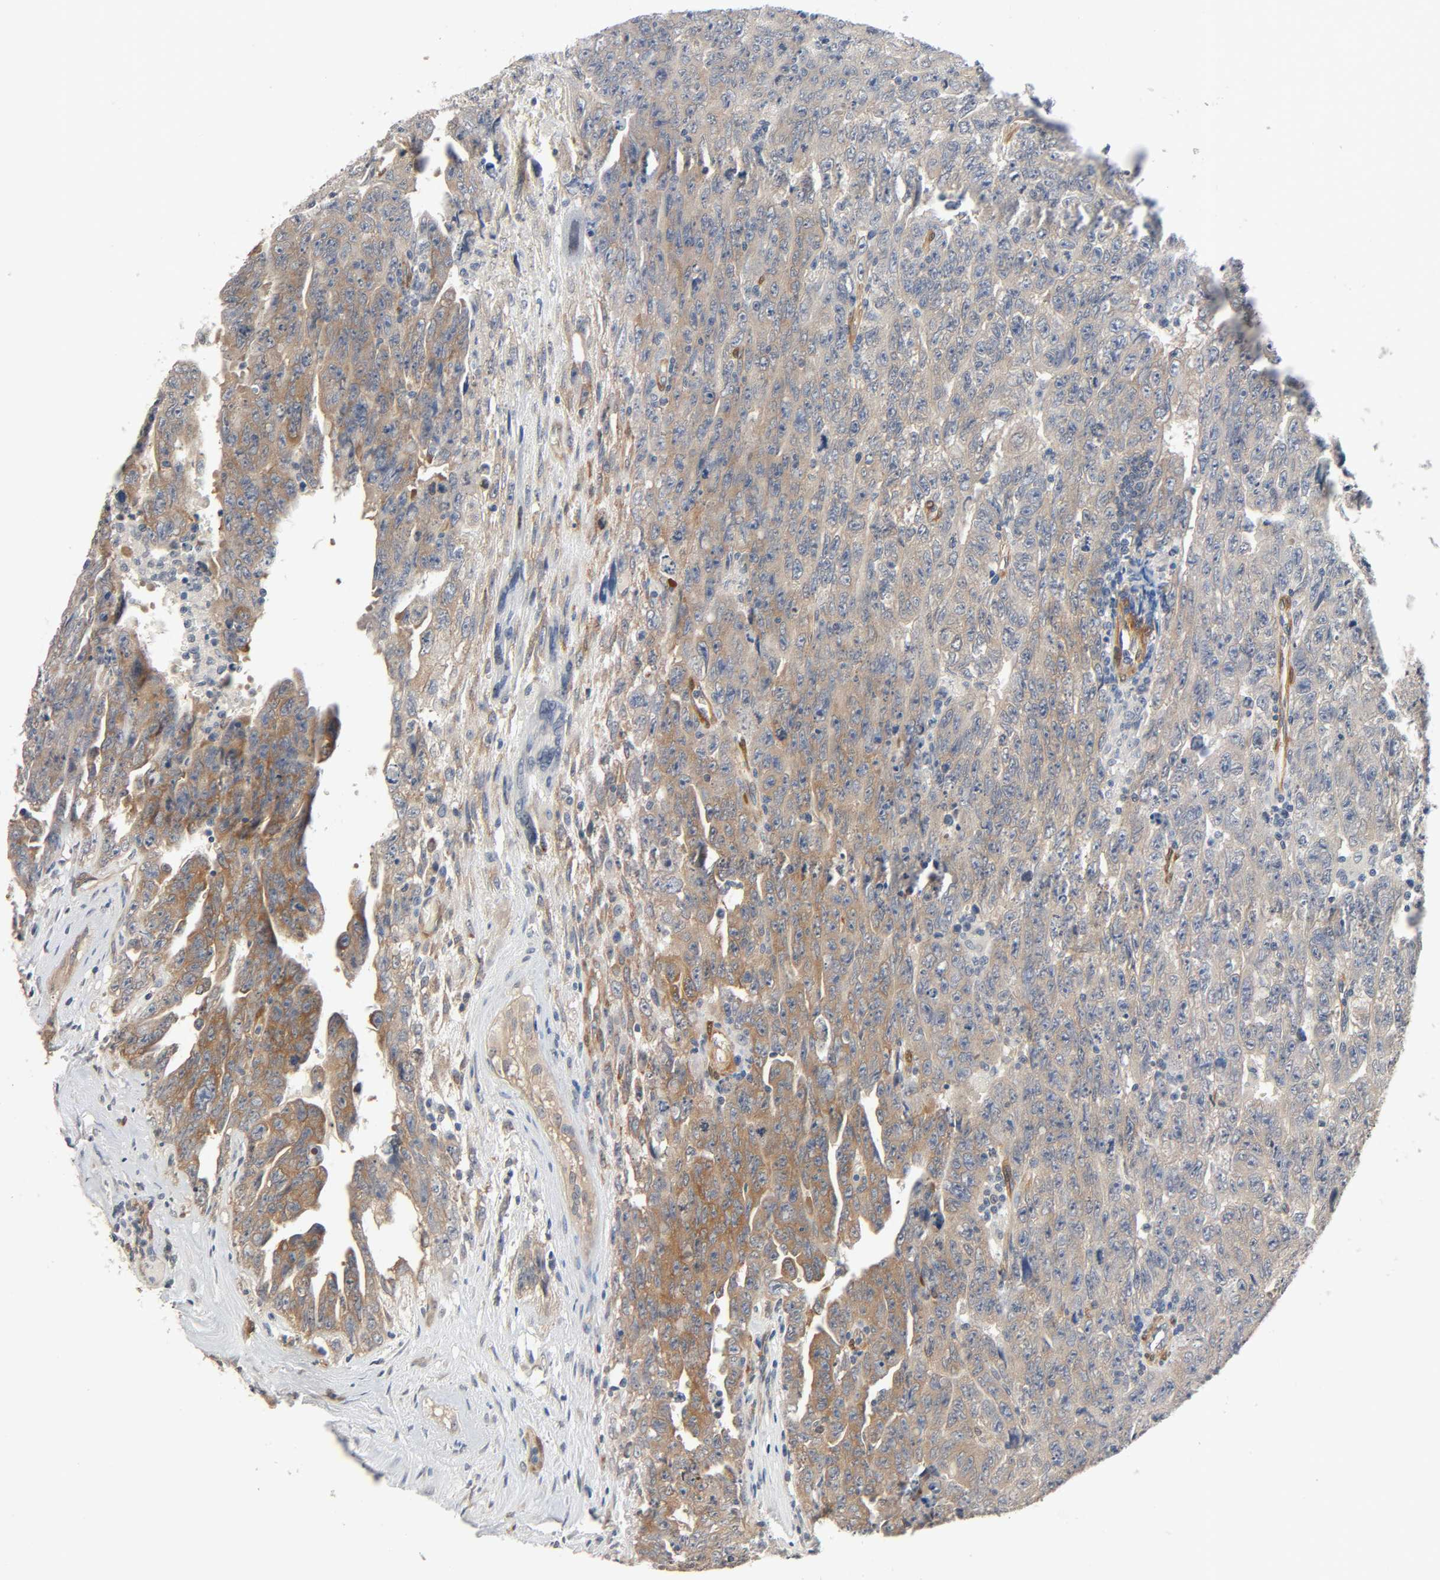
{"staining": {"intensity": "moderate", "quantity": "25%-75%", "location": "cytoplasmic/membranous"}, "tissue": "testis cancer", "cell_type": "Tumor cells", "image_type": "cancer", "snomed": [{"axis": "morphology", "description": "Carcinoma, Embryonal, NOS"}, {"axis": "topography", "description": "Testis"}], "caption": "Tumor cells reveal medium levels of moderate cytoplasmic/membranous expression in about 25%-75% of cells in testis cancer. The staining was performed using DAB to visualize the protein expression in brown, while the nuclei were stained in blue with hematoxylin (Magnification: 20x).", "gene": "PTK2", "patient": {"sex": "male", "age": 28}}